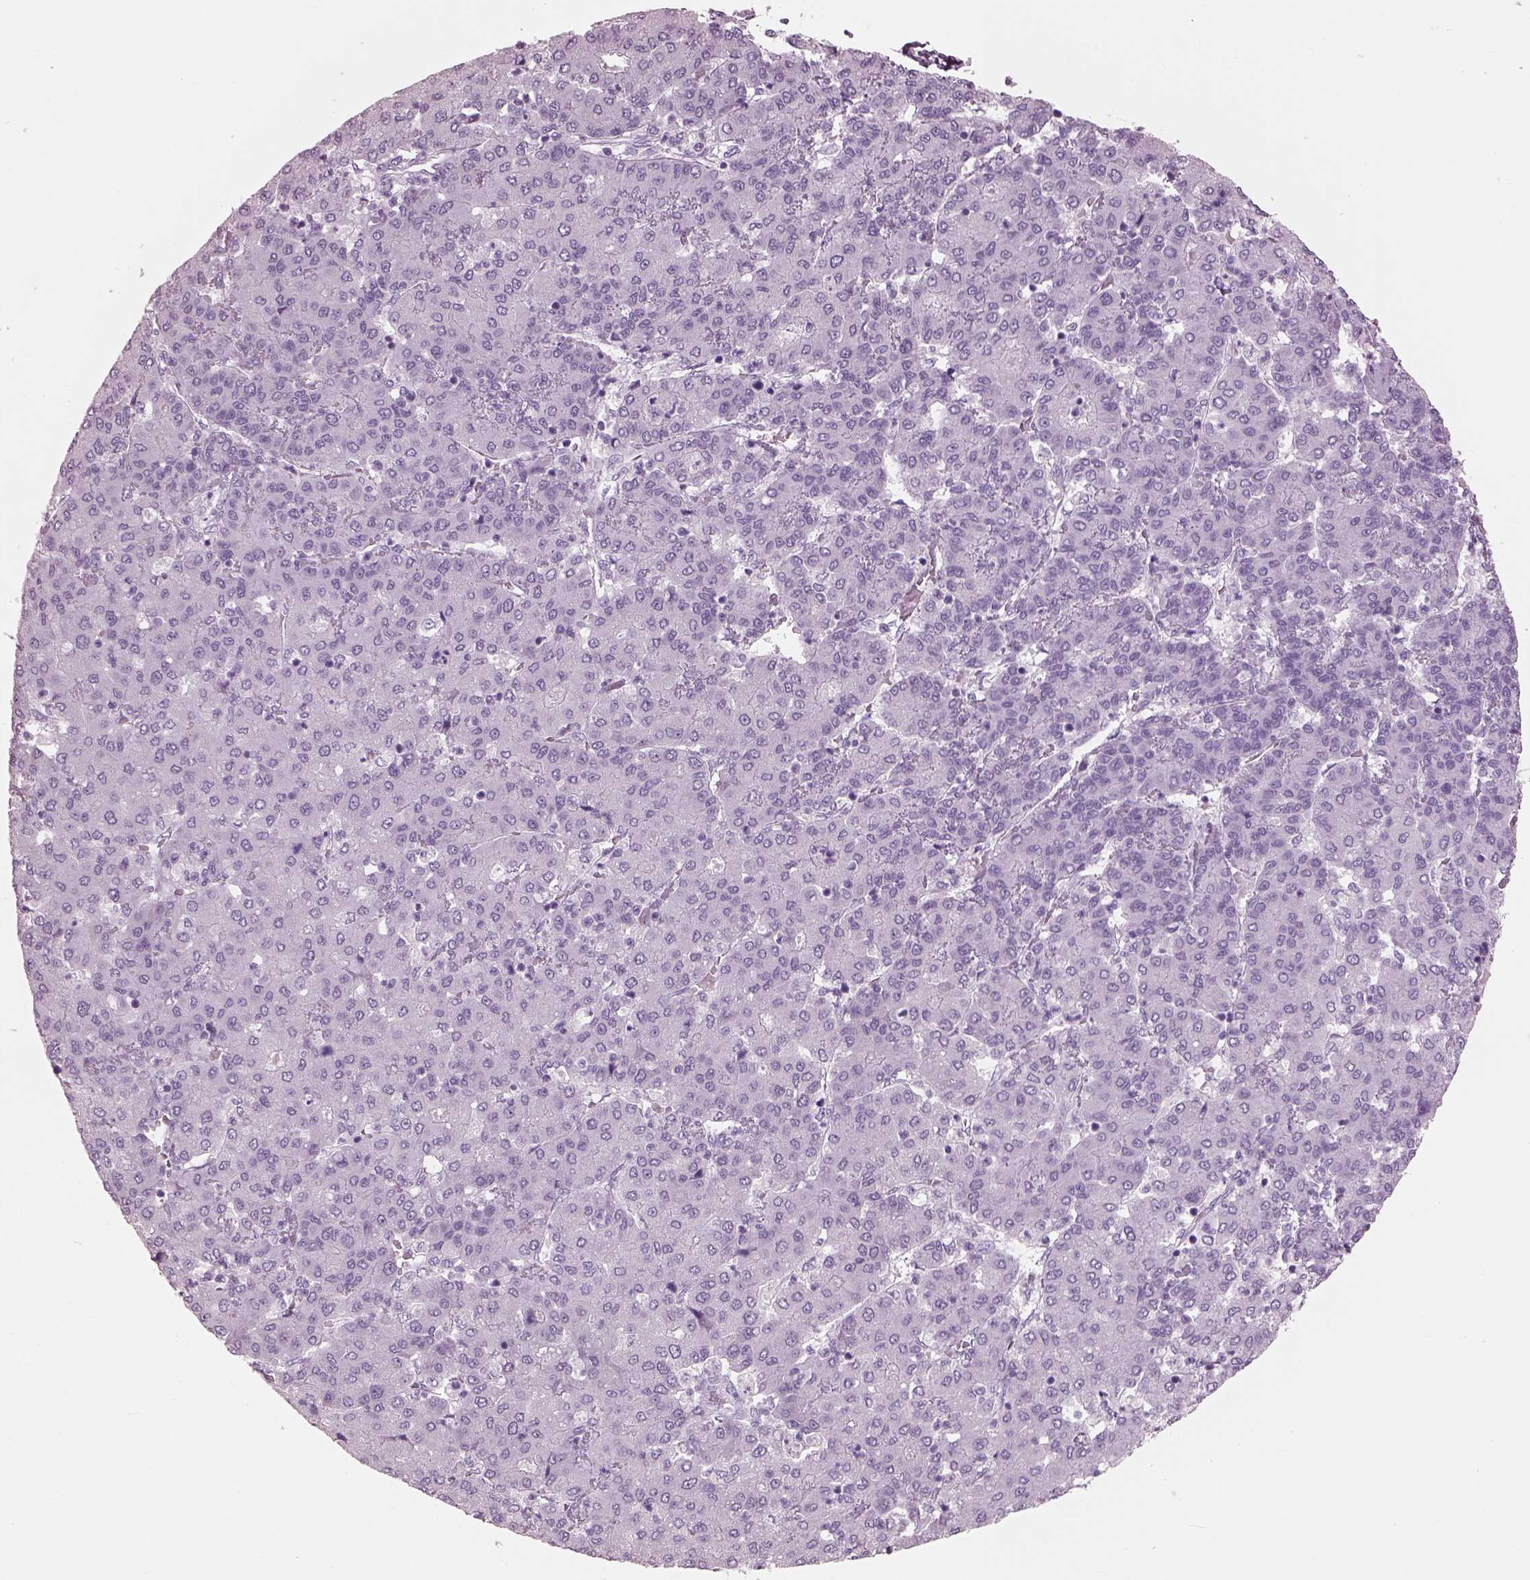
{"staining": {"intensity": "negative", "quantity": "none", "location": "none"}, "tissue": "liver cancer", "cell_type": "Tumor cells", "image_type": "cancer", "snomed": [{"axis": "morphology", "description": "Carcinoma, Hepatocellular, NOS"}, {"axis": "topography", "description": "Liver"}], "caption": "Immunohistochemistry micrograph of neoplastic tissue: human hepatocellular carcinoma (liver) stained with DAB (3,3'-diaminobenzidine) displays no significant protein staining in tumor cells.", "gene": "PACRG", "patient": {"sex": "male", "age": 65}}